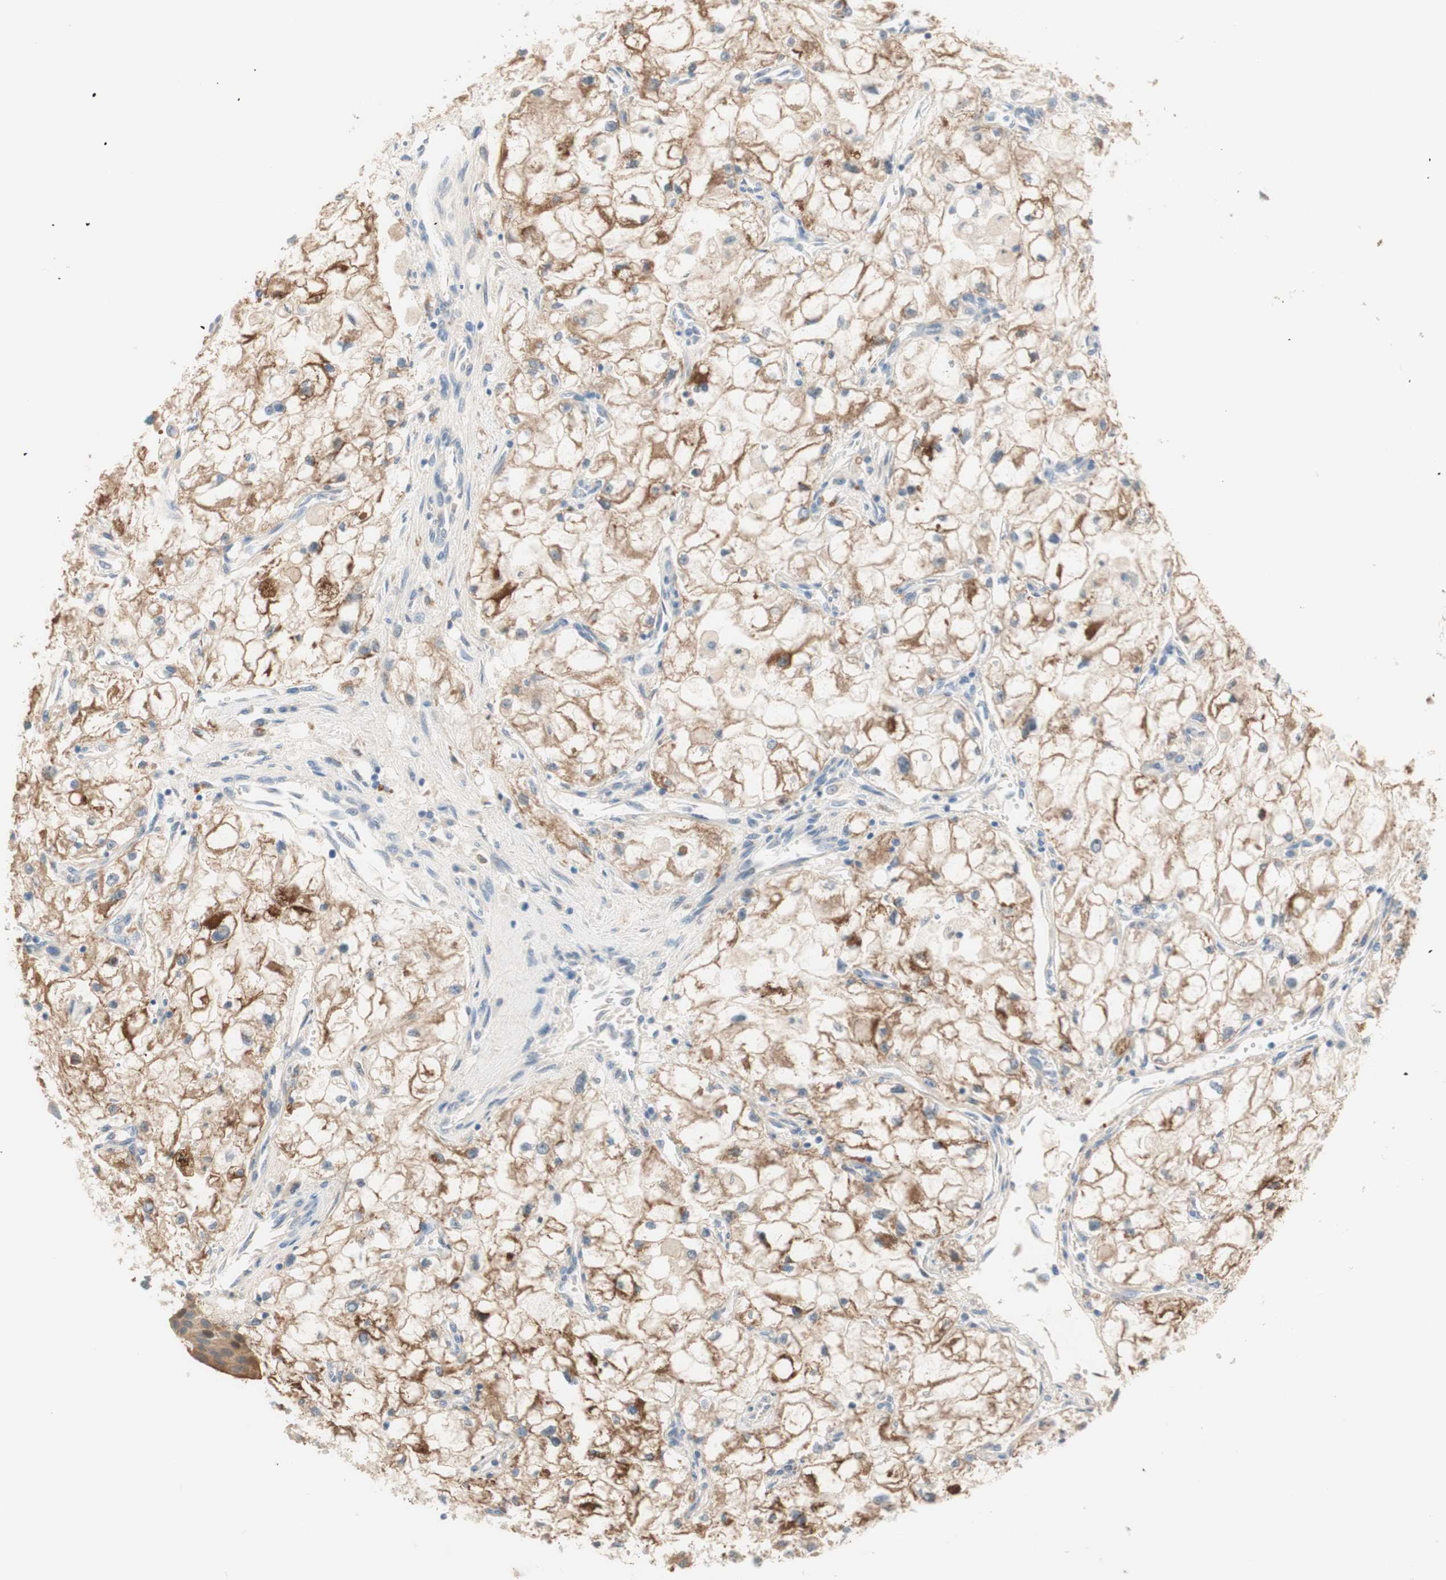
{"staining": {"intensity": "moderate", "quantity": "<25%", "location": "cytoplasmic/membranous"}, "tissue": "renal cancer", "cell_type": "Tumor cells", "image_type": "cancer", "snomed": [{"axis": "morphology", "description": "Adenocarcinoma, NOS"}, {"axis": "topography", "description": "Kidney"}], "caption": "Immunohistochemical staining of adenocarcinoma (renal) reveals low levels of moderate cytoplasmic/membranous protein positivity in approximately <25% of tumor cells.", "gene": "PTPN21", "patient": {"sex": "female", "age": 70}}